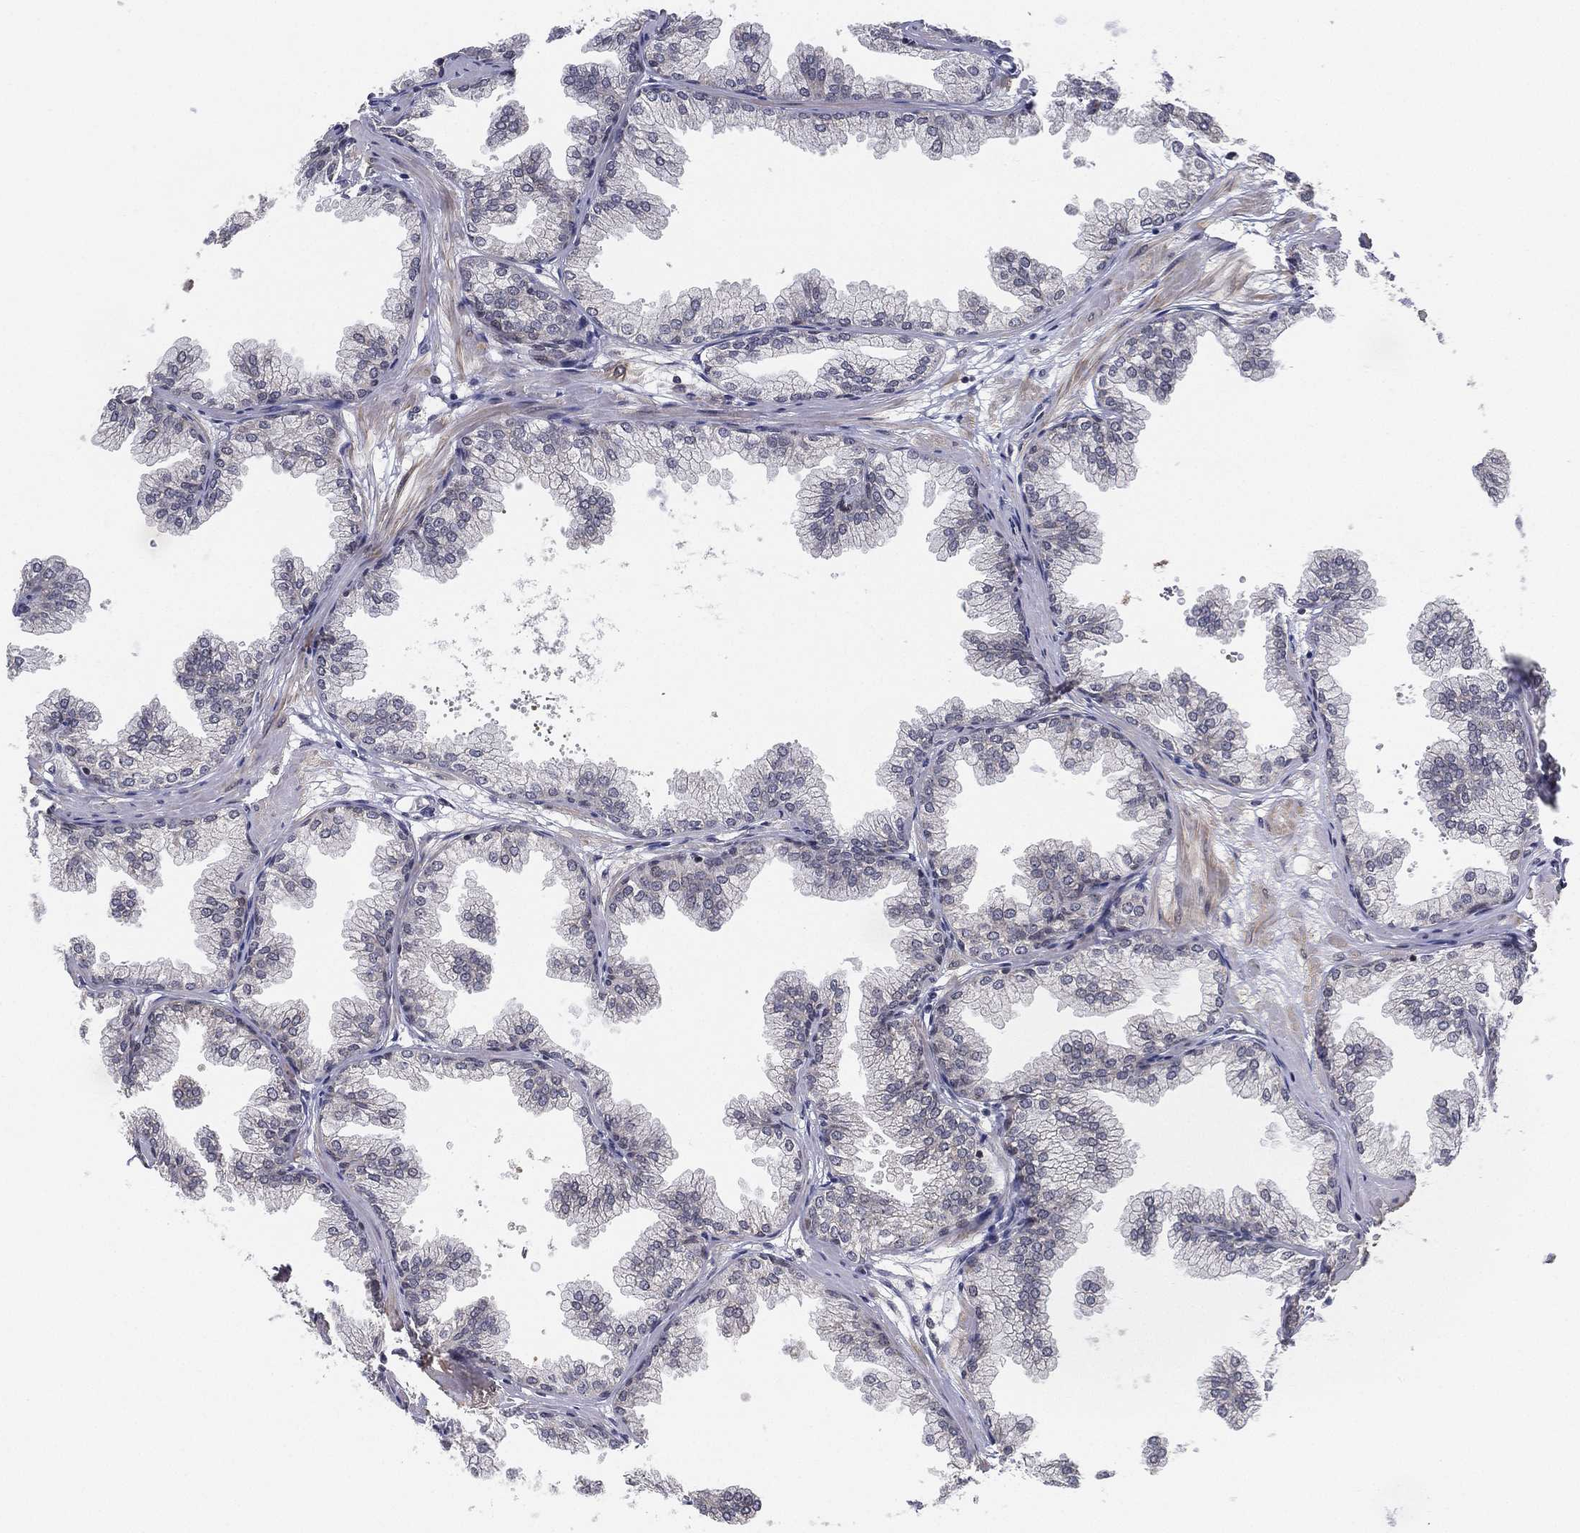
{"staining": {"intensity": "negative", "quantity": "none", "location": "none"}, "tissue": "prostate", "cell_type": "Glandular cells", "image_type": "normal", "snomed": [{"axis": "morphology", "description": "Normal tissue, NOS"}, {"axis": "topography", "description": "Prostate"}], "caption": "A high-resolution micrograph shows IHC staining of normal prostate, which reveals no significant positivity in glandular cells. (DAB (3,3'-diaminobenzidine) IHC, high magnification).", "gene": "PPP1R16B", "patient": {"sex": "male", "age": 37}}